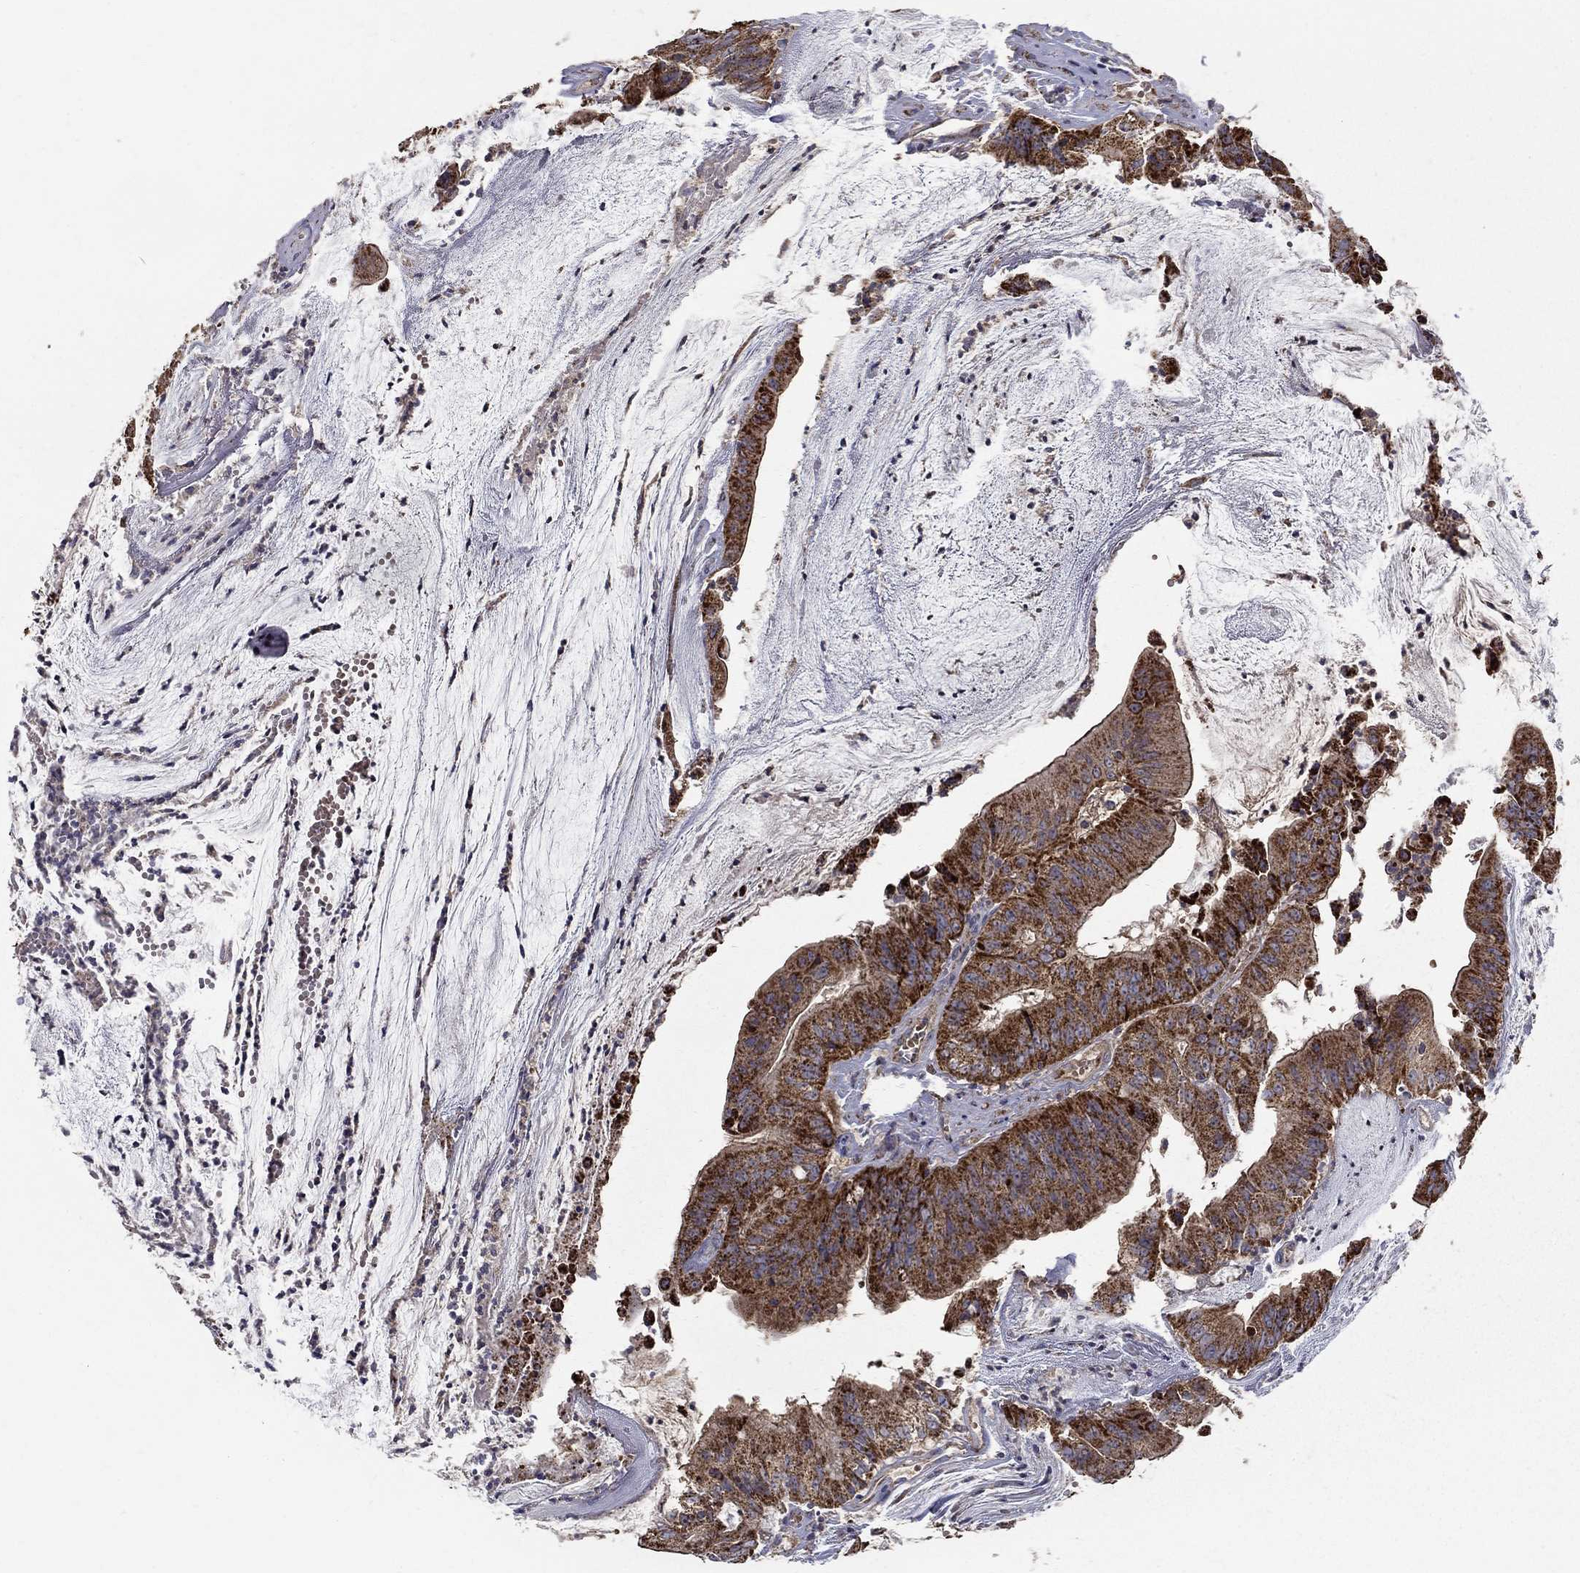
{"staining": {"intensity": "strong", "quantity": ">75%", "location": "cytoplasmic/membranous"}, "tissue": "colorectal cancer", "cell_type": "Tumor cells", "image_type": "cancer", "snomed": [{"axis": "morphology", "description": "Adenocarcinoma, NOS"}, {"axis": "topography", "description": "Colon"}], "caption": "Immunohistochemical staining of human colorectal adenocarcinoma shows strong cytoplasmic/membranous protein expression in about >75% of tumor cells.", "gene": "GCSH", "patient": {"sex": "female", "age": 69}}